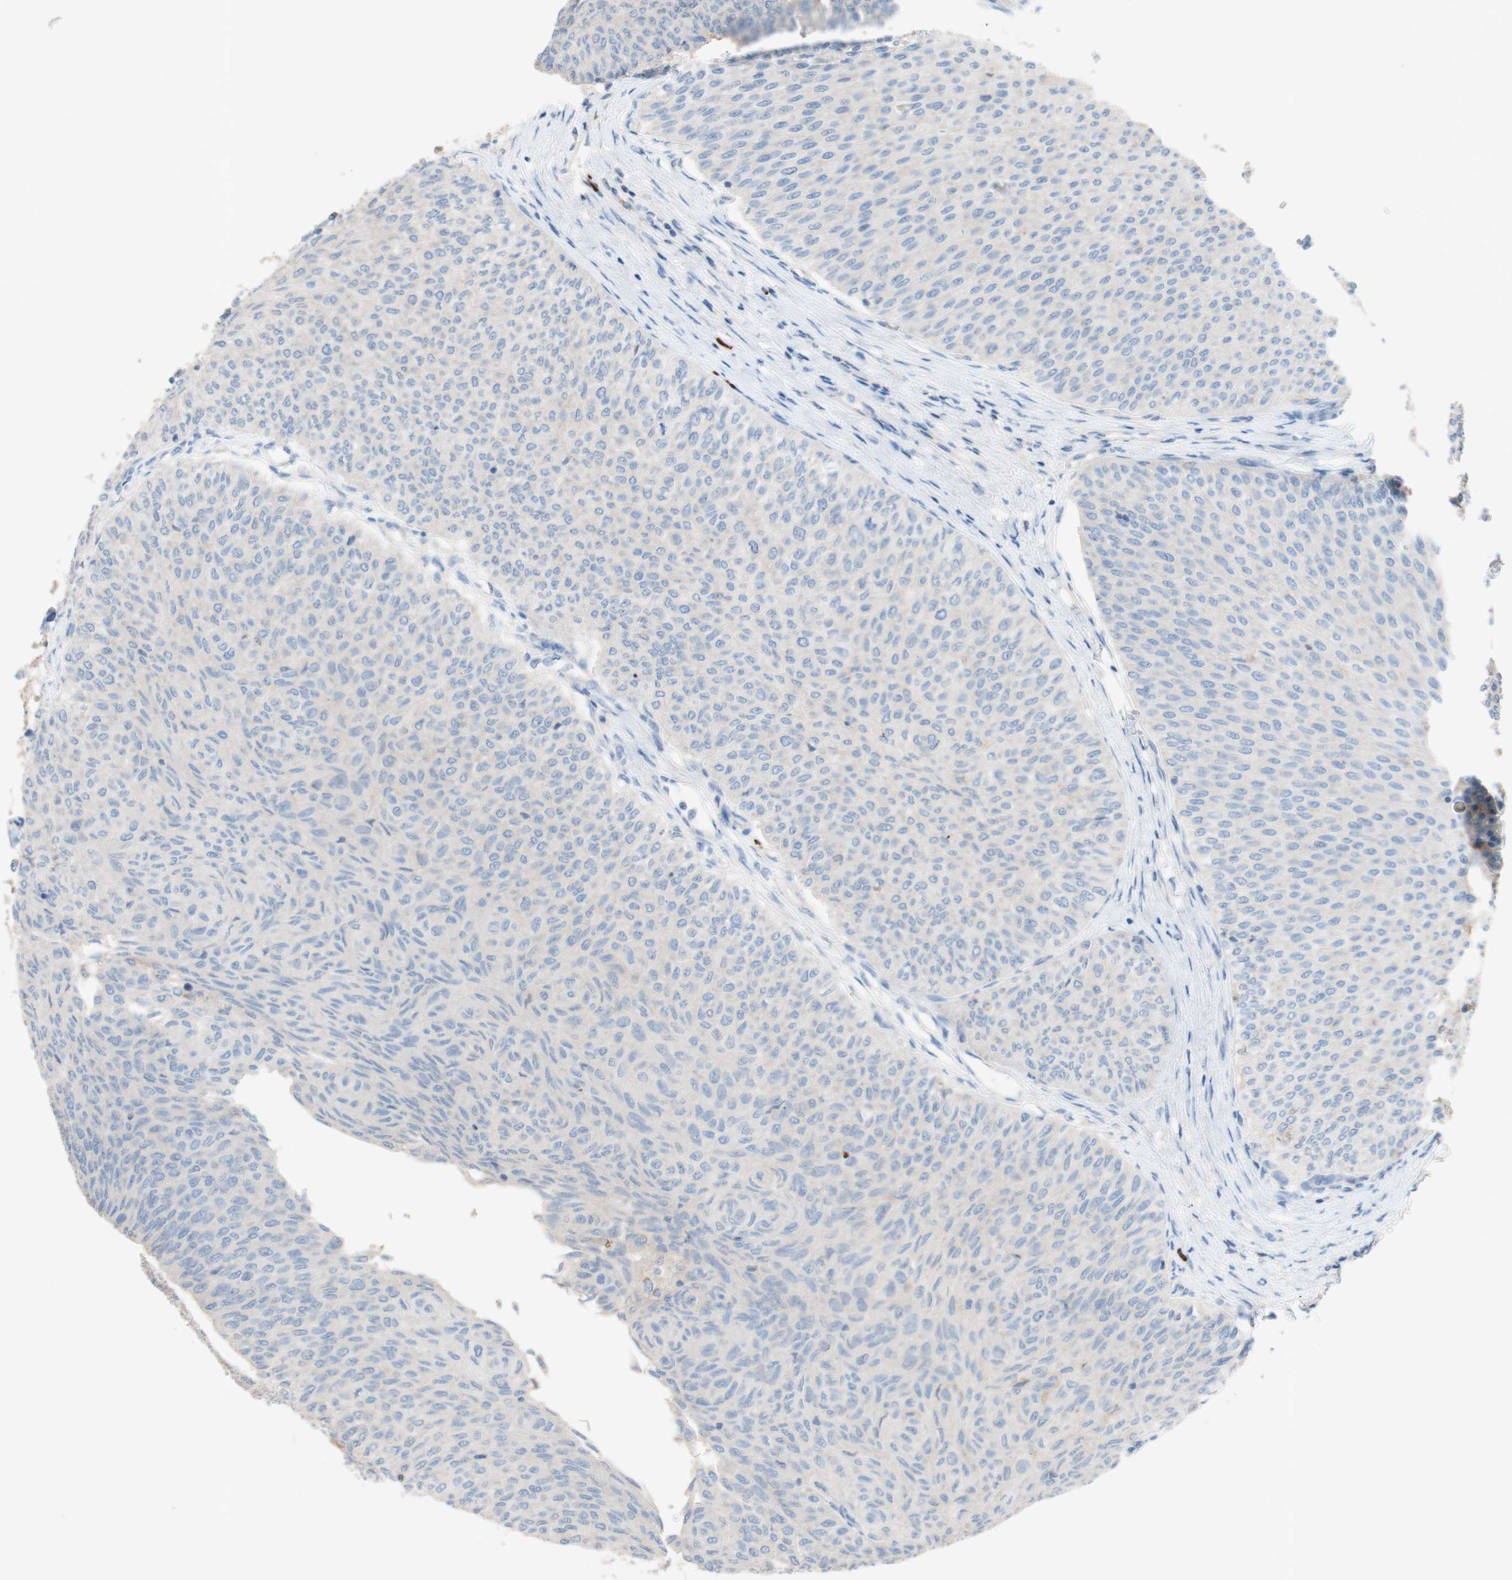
{"staining": {"intensity": "negative", "quantity": "none", "location": "none"}, "tissue": "urothelial cancer", "cell_type": "Tumor cells", "image_type": "cancer", "snomed": [{"axis": "morphology", "description": "Urothelial carcinoma, Low grade"}, {"axis": "topography", "description": "Urinary bladder"}], "caption": "Tumor cells show no significant protein positivity in urothelial cancer. (DAB (3,3'-diaminobenzidine) immunohistochemistry, high magnification).", "gene": "PACSIN1", "patient": {"sex": "male", "age": 78}}